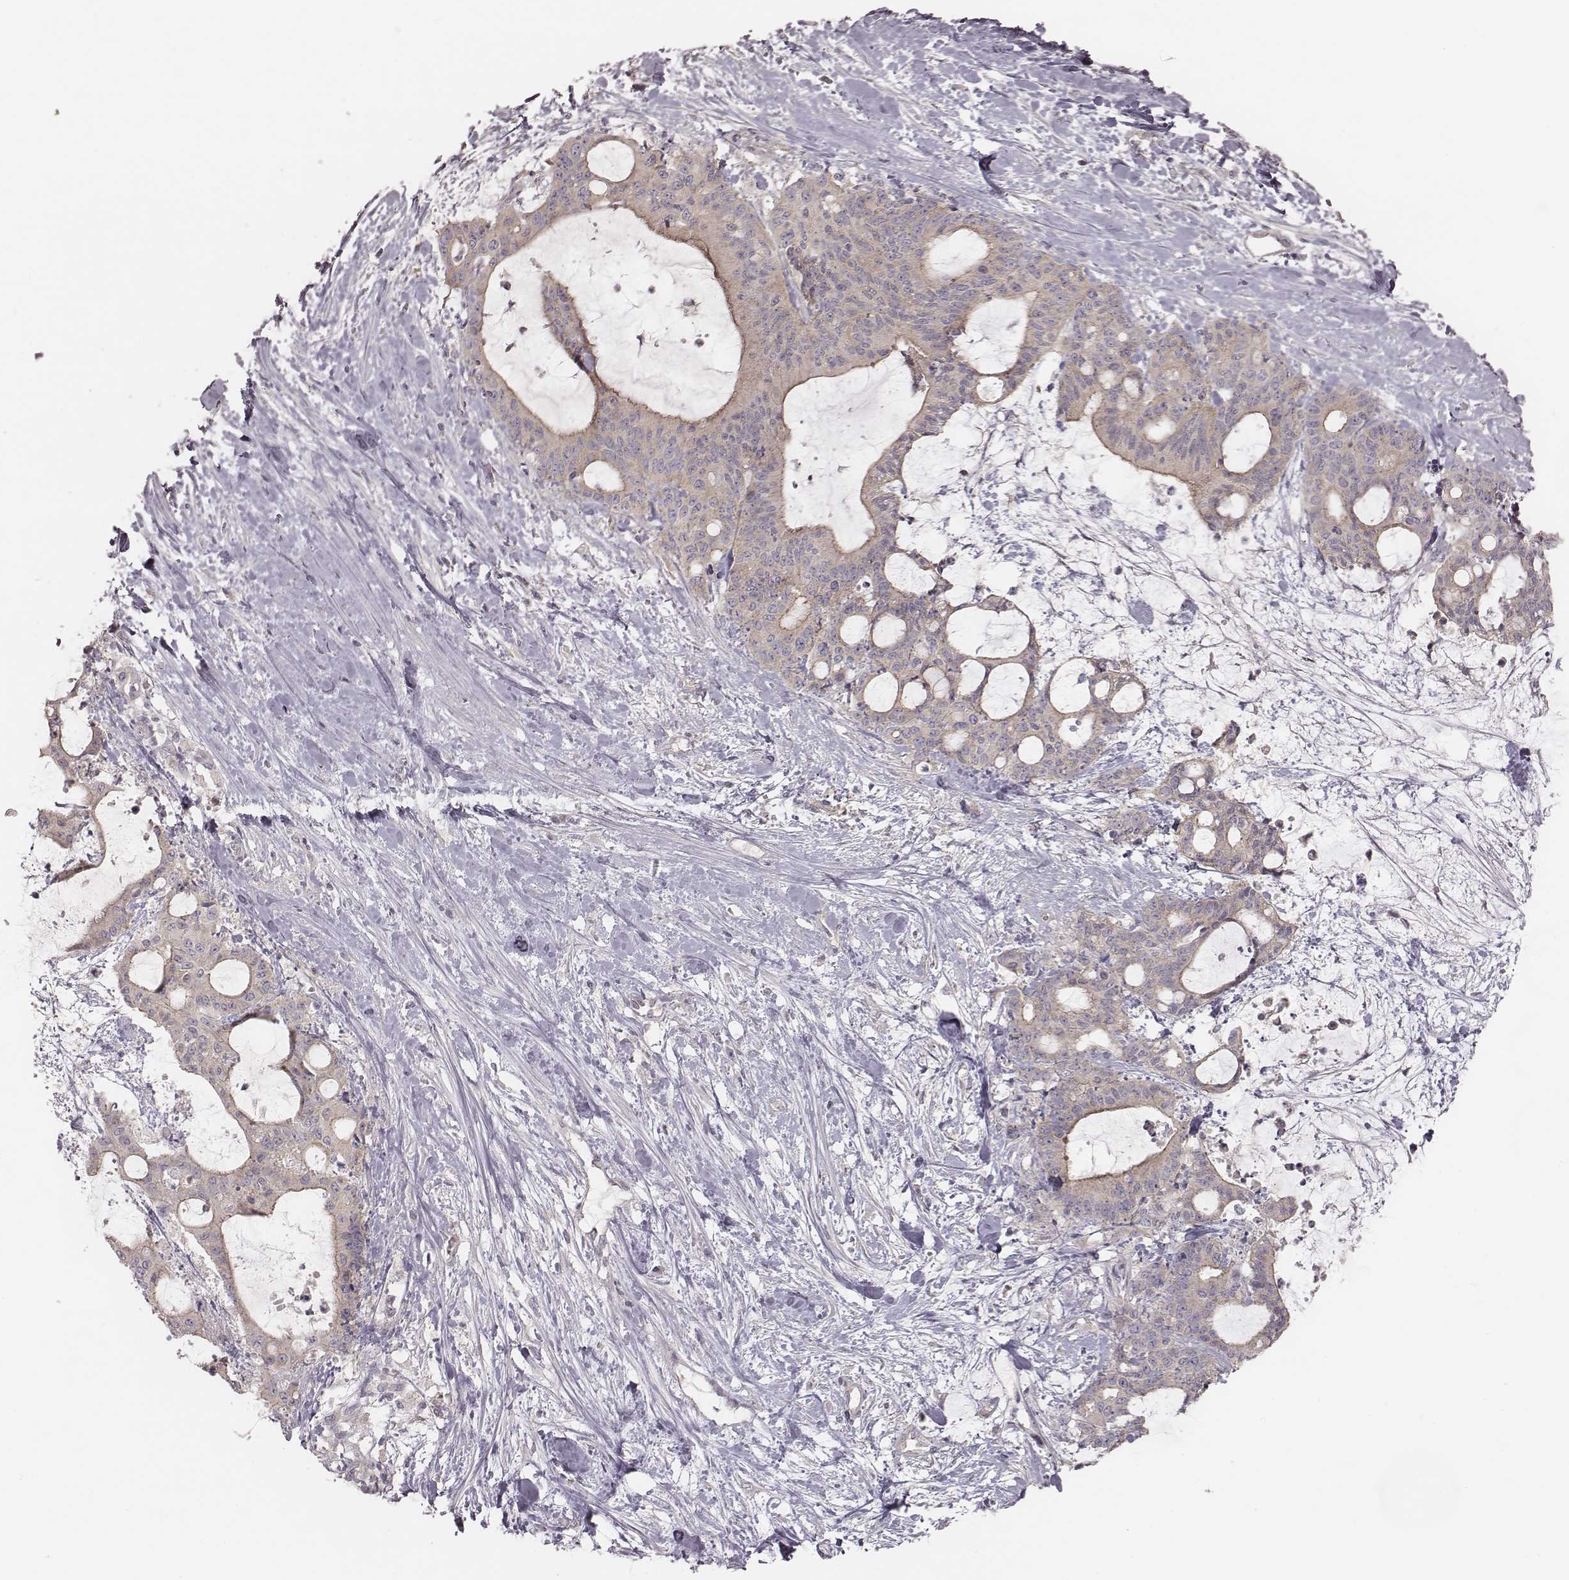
{"staining": {"intensity": "weak", "quantity": ">75%", "location": "cytoplasmic/membranous"}, "tissue": "liver cancer", "cell_type": "Tumor cells", "image_type": "cancer", "snomed": [{"axis": "morphology", "description": "Cholangiocarcinoma"}, {"axis": "topography", "description": "Liver"}], "caption": "Tumor cells display weak cytoplasmic/membranous staining in about >75% of cells in liver cholangiocarcinoma.", "gene": "TDRD5", "patient": {"sex": "female", "age": 73}}